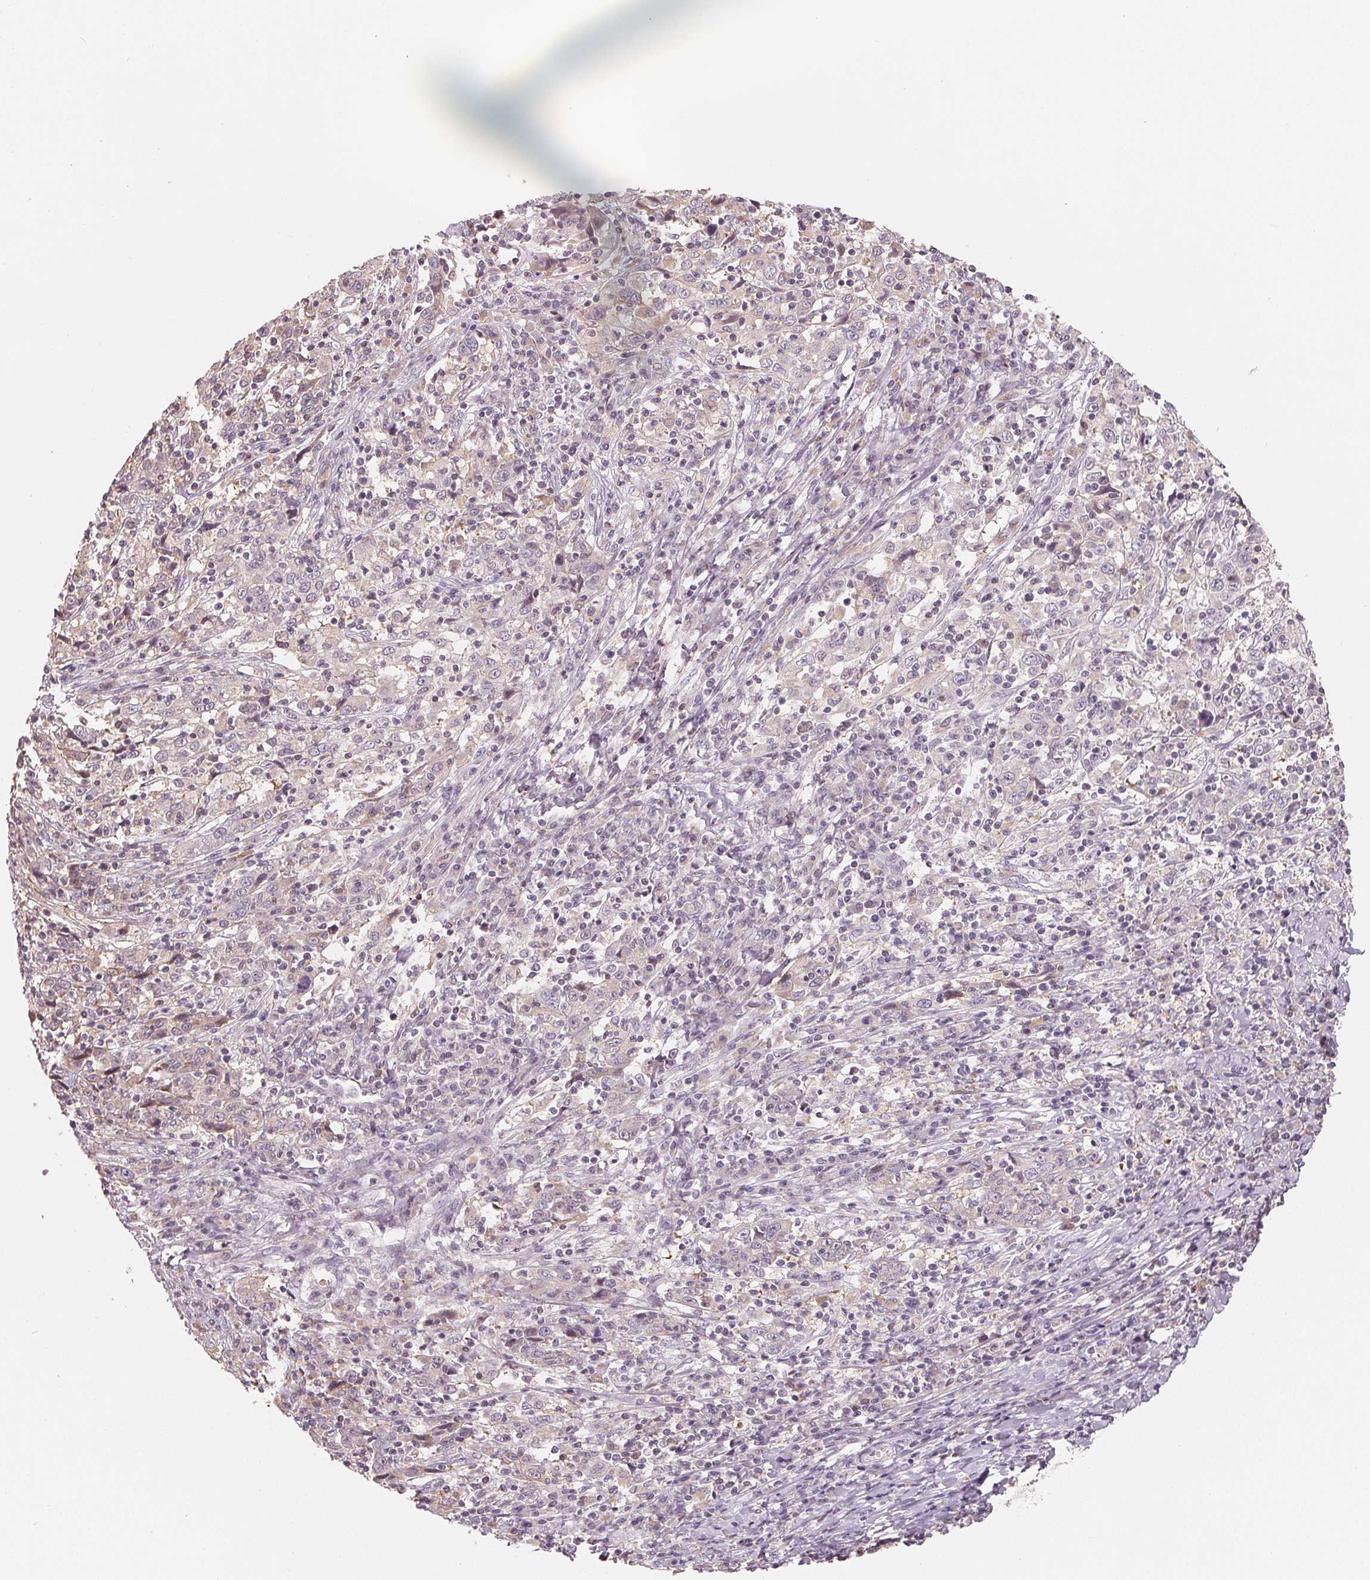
{"staining": {"intensity": "negative", "quantity": "none", "location": "none"}, "tissue": "cervical cancer", "cell_type": "Tumor cells", "image_type": "cancer", "snomed": [{"axis": "morphology", "description": "Squamous cell carcinoma, NOS"}, {"axis": "topography", "description": "Cervix"}], "caption": "DAB (3,3'-diaminobenzidine) immunohistochemical staining of squamous cell carcinoma (cervical) displays no significant expression in tumor cells.", "gene": "VTCN1", "patient": {"sex": "female", "age": 46}}